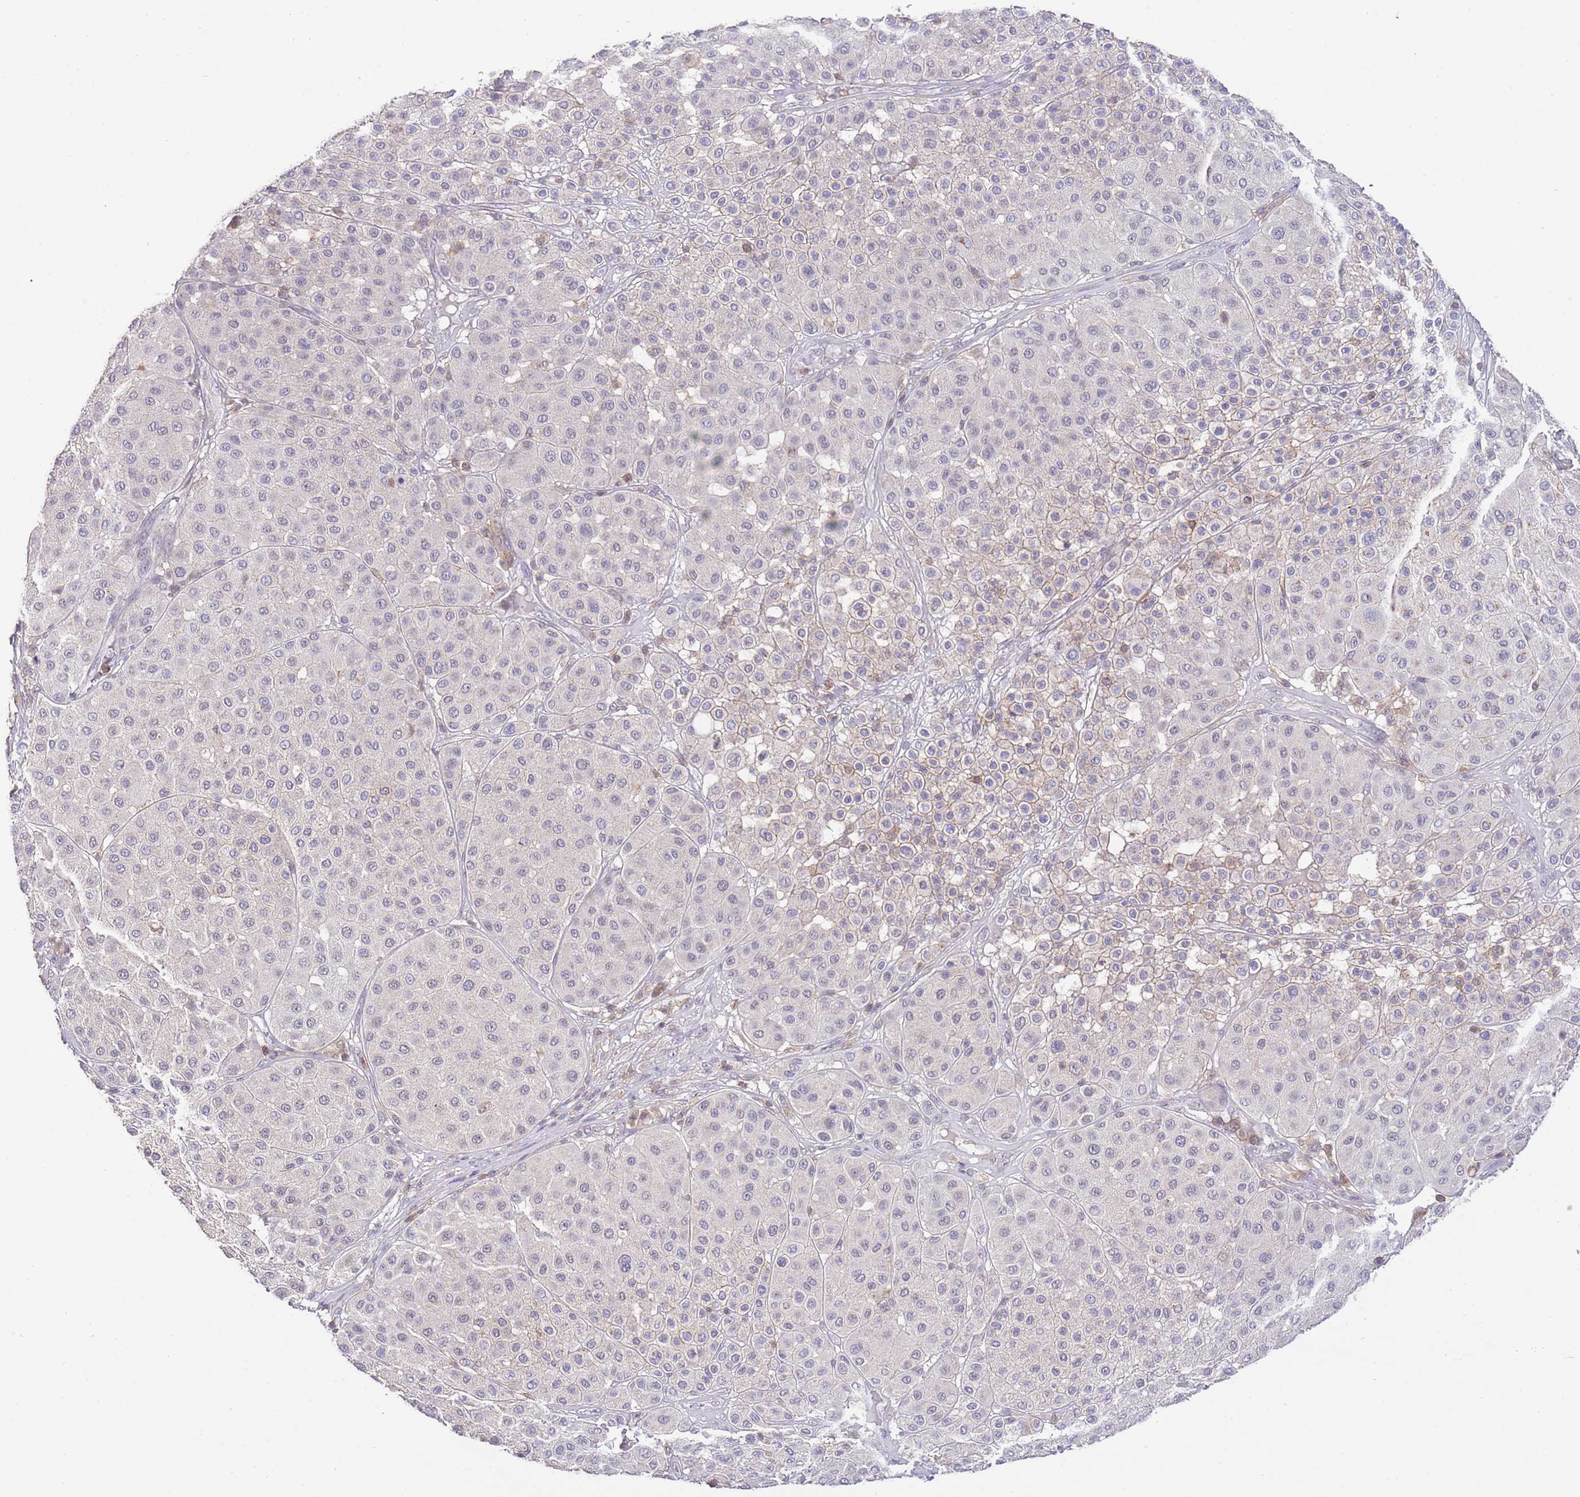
{"staining": {"intensity": "negative", "quantity": "none", "location": "none"}, "tissue": "melanoma", "cell_type": "Tumor cells", "image_type": "cancer", "snomed": [{"axis": "morphology", "description": "Malignant melanoma, Metastatic site"}, {"axis": "topography", "description": "Smooth muscle"}], "caption": "This is an IHC micrograph of melanoma. There is no staining in tumor cells.", "gene": "EFHD1", "patient": {"sex": "male", "age": 41}}